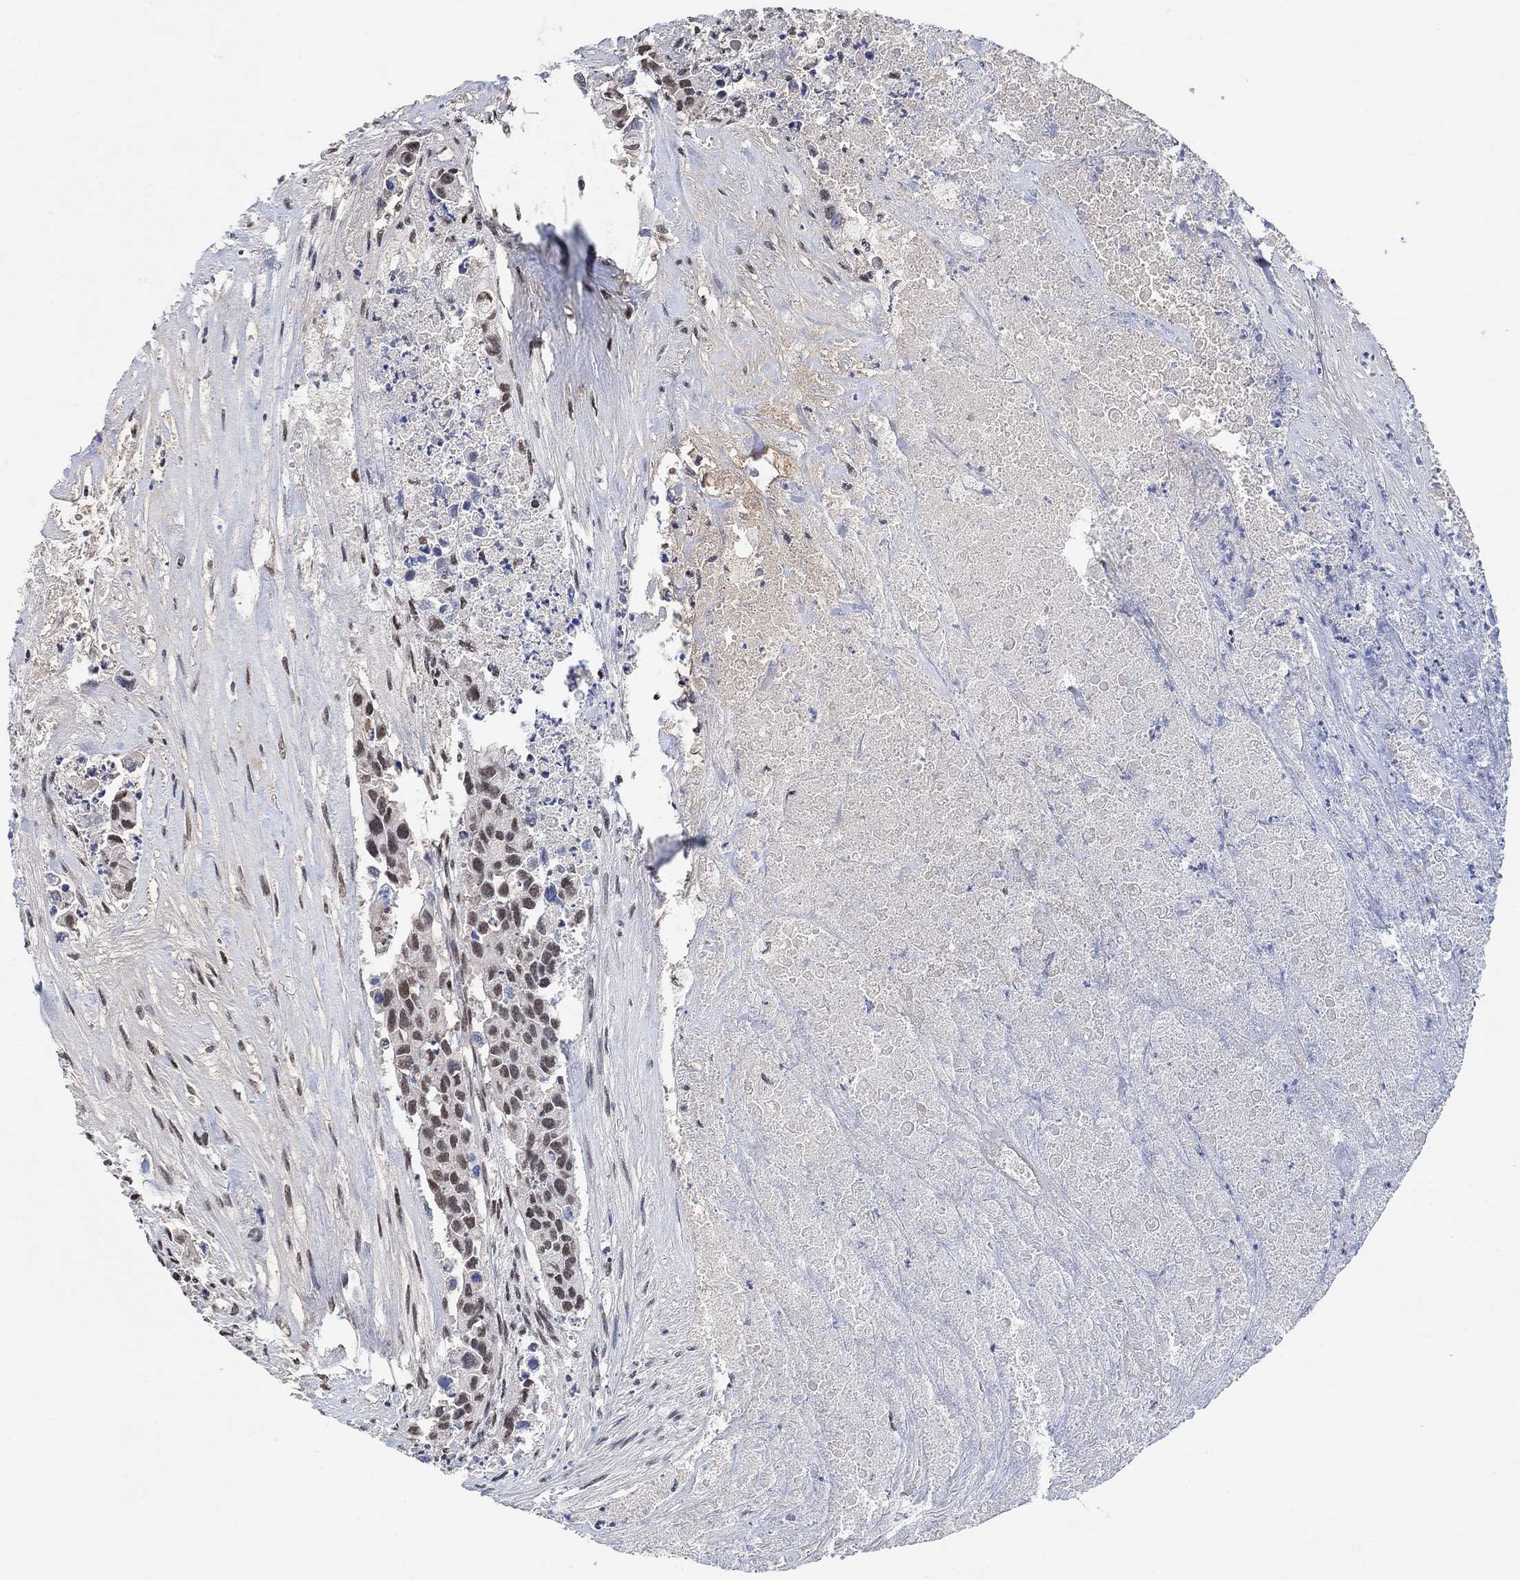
{"staining": {"intensity": "moderate", "quantity": ">75%", "location": "nuclear"}, "tissue": "urothelial cancer", "cell_type": "Tumor cells", "image_type": "cancer", "snomed": [{"axis": "morphology", "description": "Urothelial carcinoma, High grade"}, {"axis": "topography", "description": "Urinary bladder"}], "caption": "Moderate nuclear expression for a protein is identified in about >75% of tumor cells of urothelial carcinoma (high-grade) using IHC.", "gene": "USP39", "patient": {"sex": "female", "age": 73}}